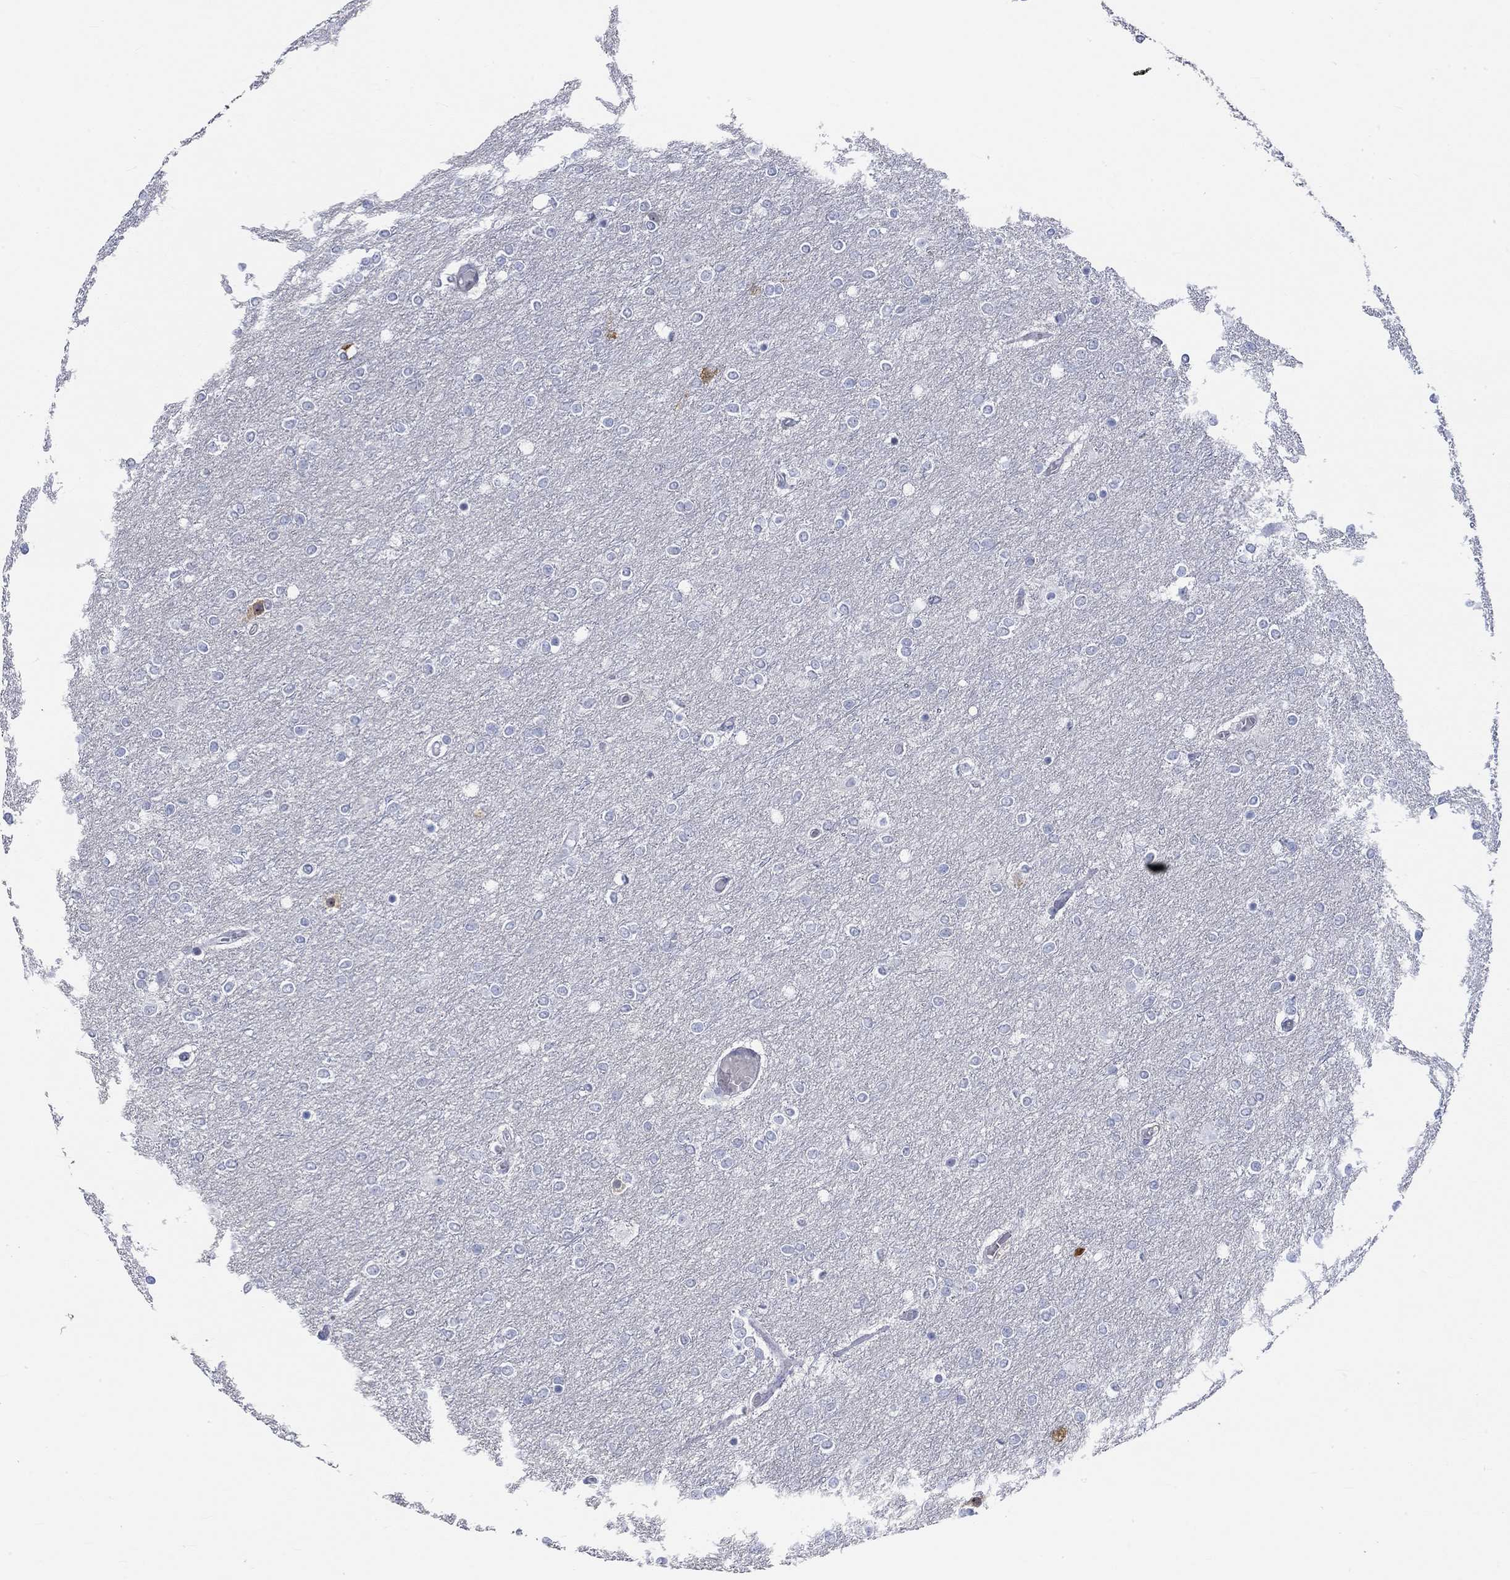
{"staining": {"intensity": "negative", "quantity": "none", "location": "none"}, "tissue": "glioma", "cell_type": "Tumor cells", "image_type": "cancer", "snomed": [{"axis": "morphology", "description": "Glioma, malignant, High grade"}, {"axis": "topography", "description": "Brain"}], "caption": "This is a photomicrograph of immunohistochemistry staining of glioma, which shows no staining in tumor cells. (Immunohistochemistry, brightfield microscopy, high magnification).", "gene": "PNMA5", "patient": {"sex": "female", "age": 61}}